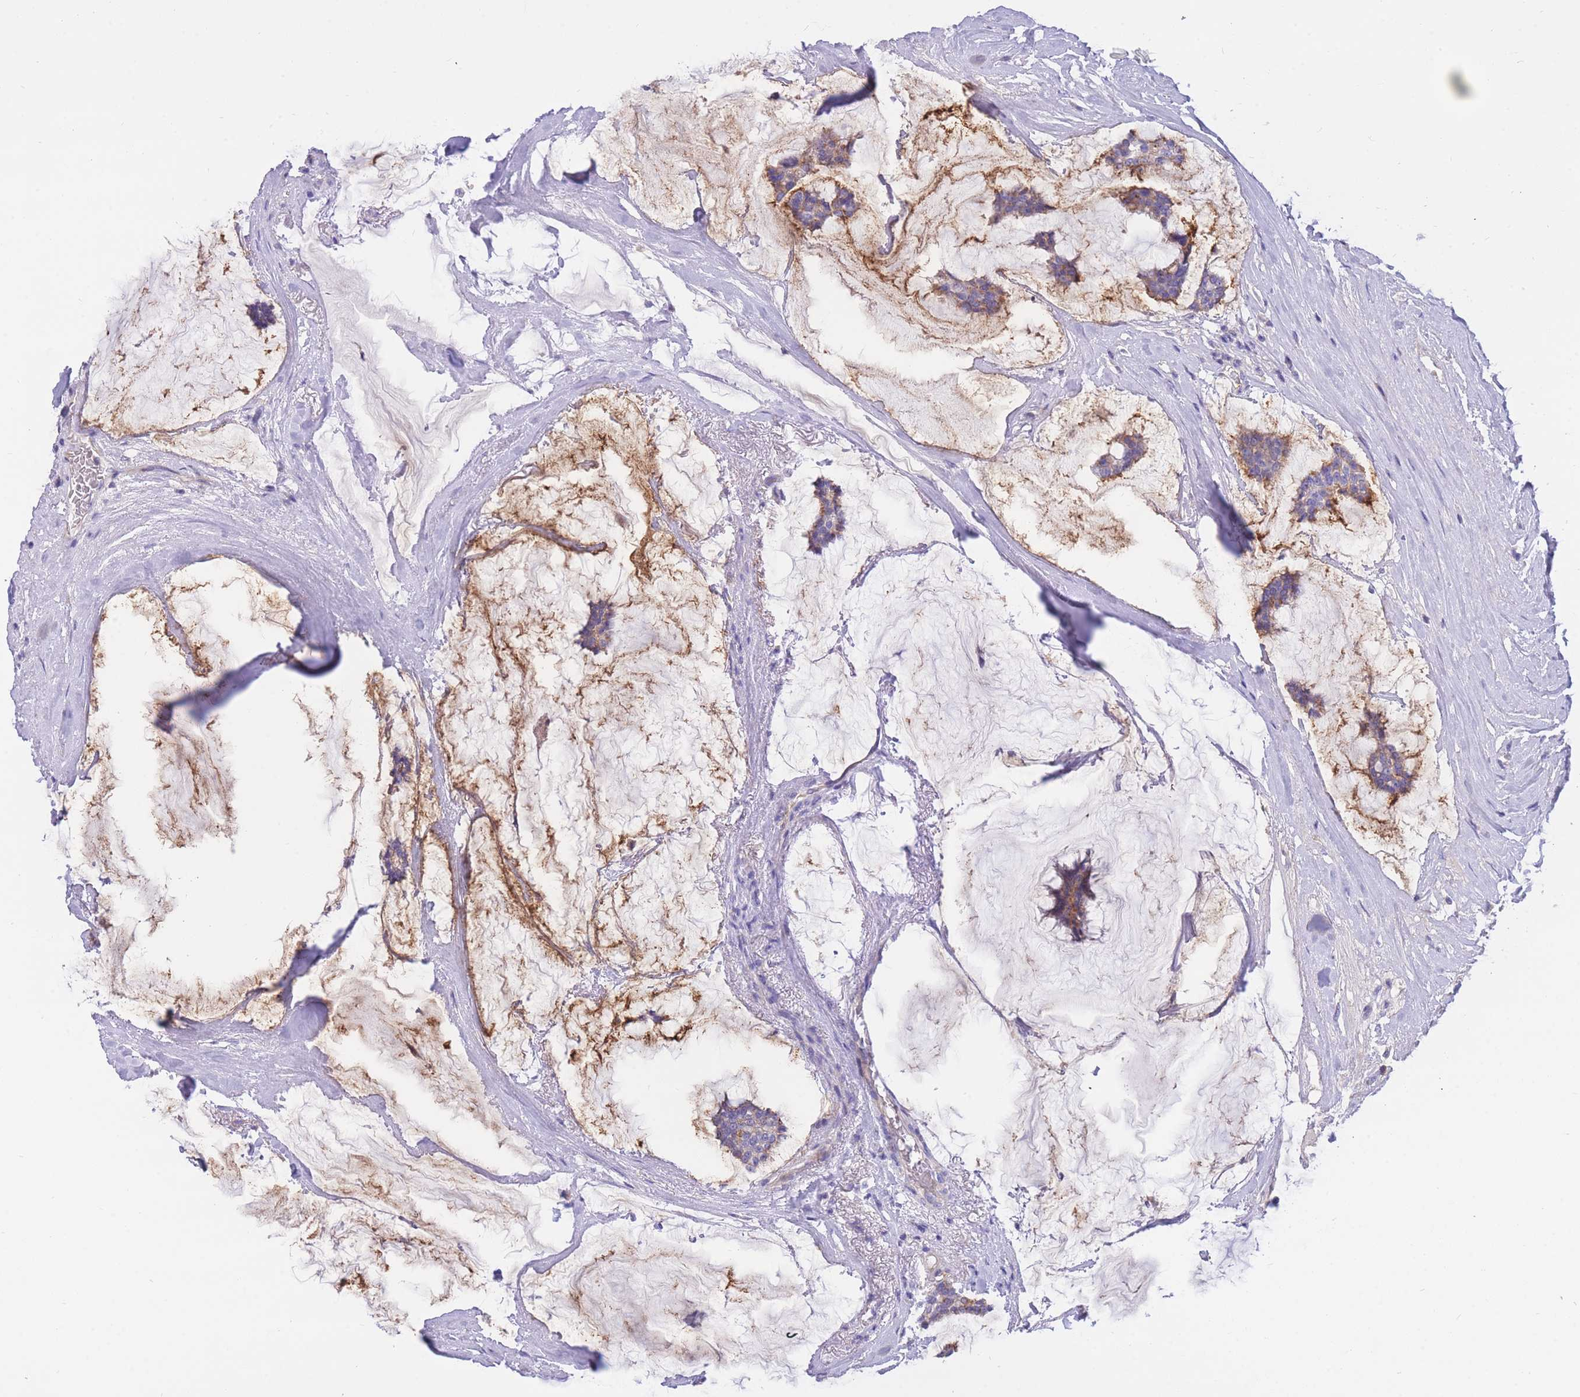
{"staining": {"intensity": "weak", "quantity": "<25%", "location": "cytoplasmic/membranous"}, "tissue": "breast cancer", "cell_type": "Tumor cells", "image_type": "cancer", "snomed": [{"axis": "morphology", "description": "Duct carcinoma"}, {"axis": "topography", "description": "Breast"}], "caption": "This is an immunohistochemistry (IHC) histopathology image of breast invasive ductal carcinoma. There is no positivity in tumor cells.", "gene": "SULT1A1", "patient": {"sex": "female", "age": 93}}